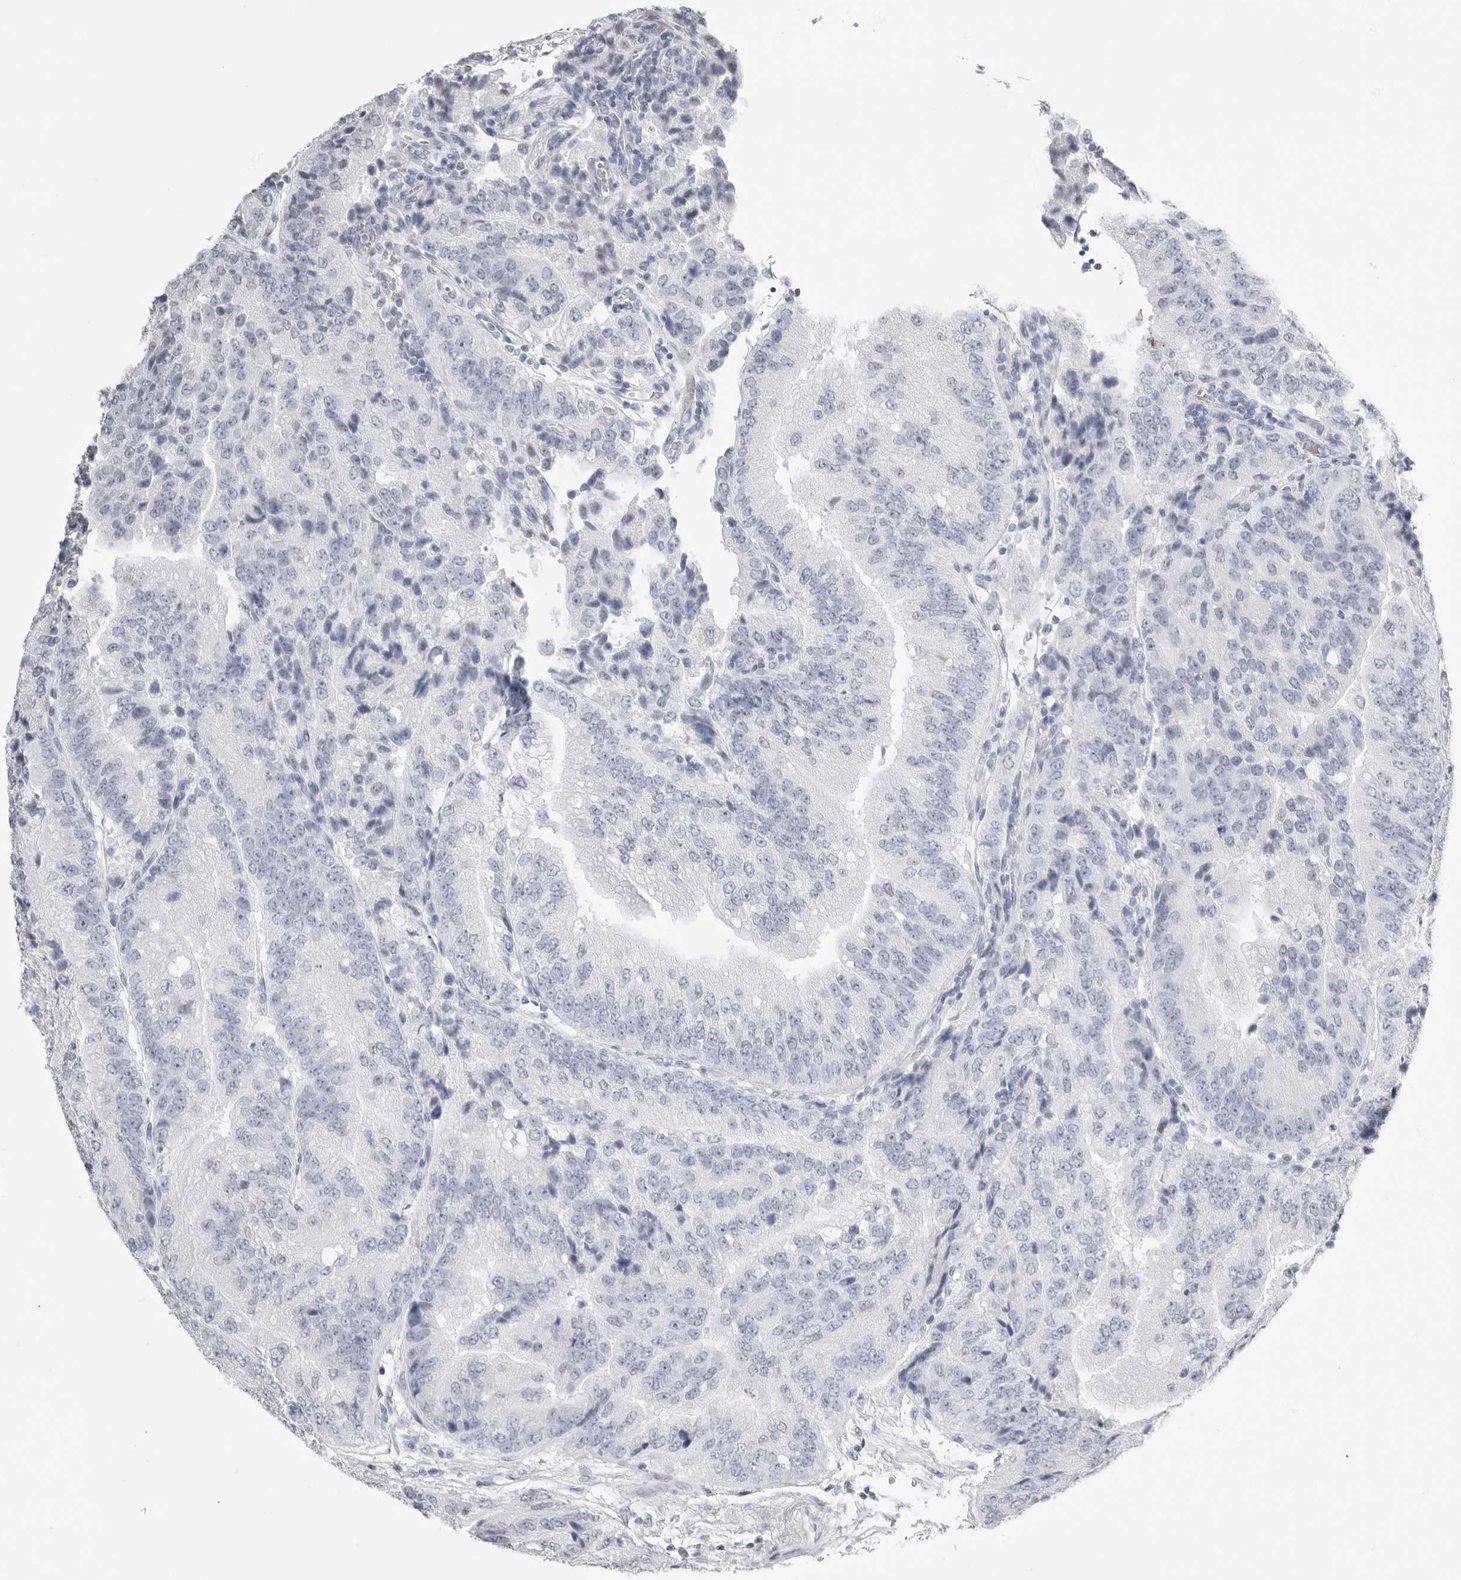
{"staining": {"intensity": "negative", "quantity": "none", "location": "none"}, "tissue": "prostate cancer", "cell_type": "Tumor cells", "image_type": "cancer", "snomed": [{"axis": "morphology", "description": "Adenocarcinoma, High grade"}, {"axis": "topography", "description": "Prostate"}], "caption": "There is no significant staining in tumor cells of prostate high-grade adenocarcinoma. (DAB immunohistochemistry visualized using brightfield microscopy, high magnification).", "gene": "KLK9", "patient": {"sex": "male", "age": 70}}